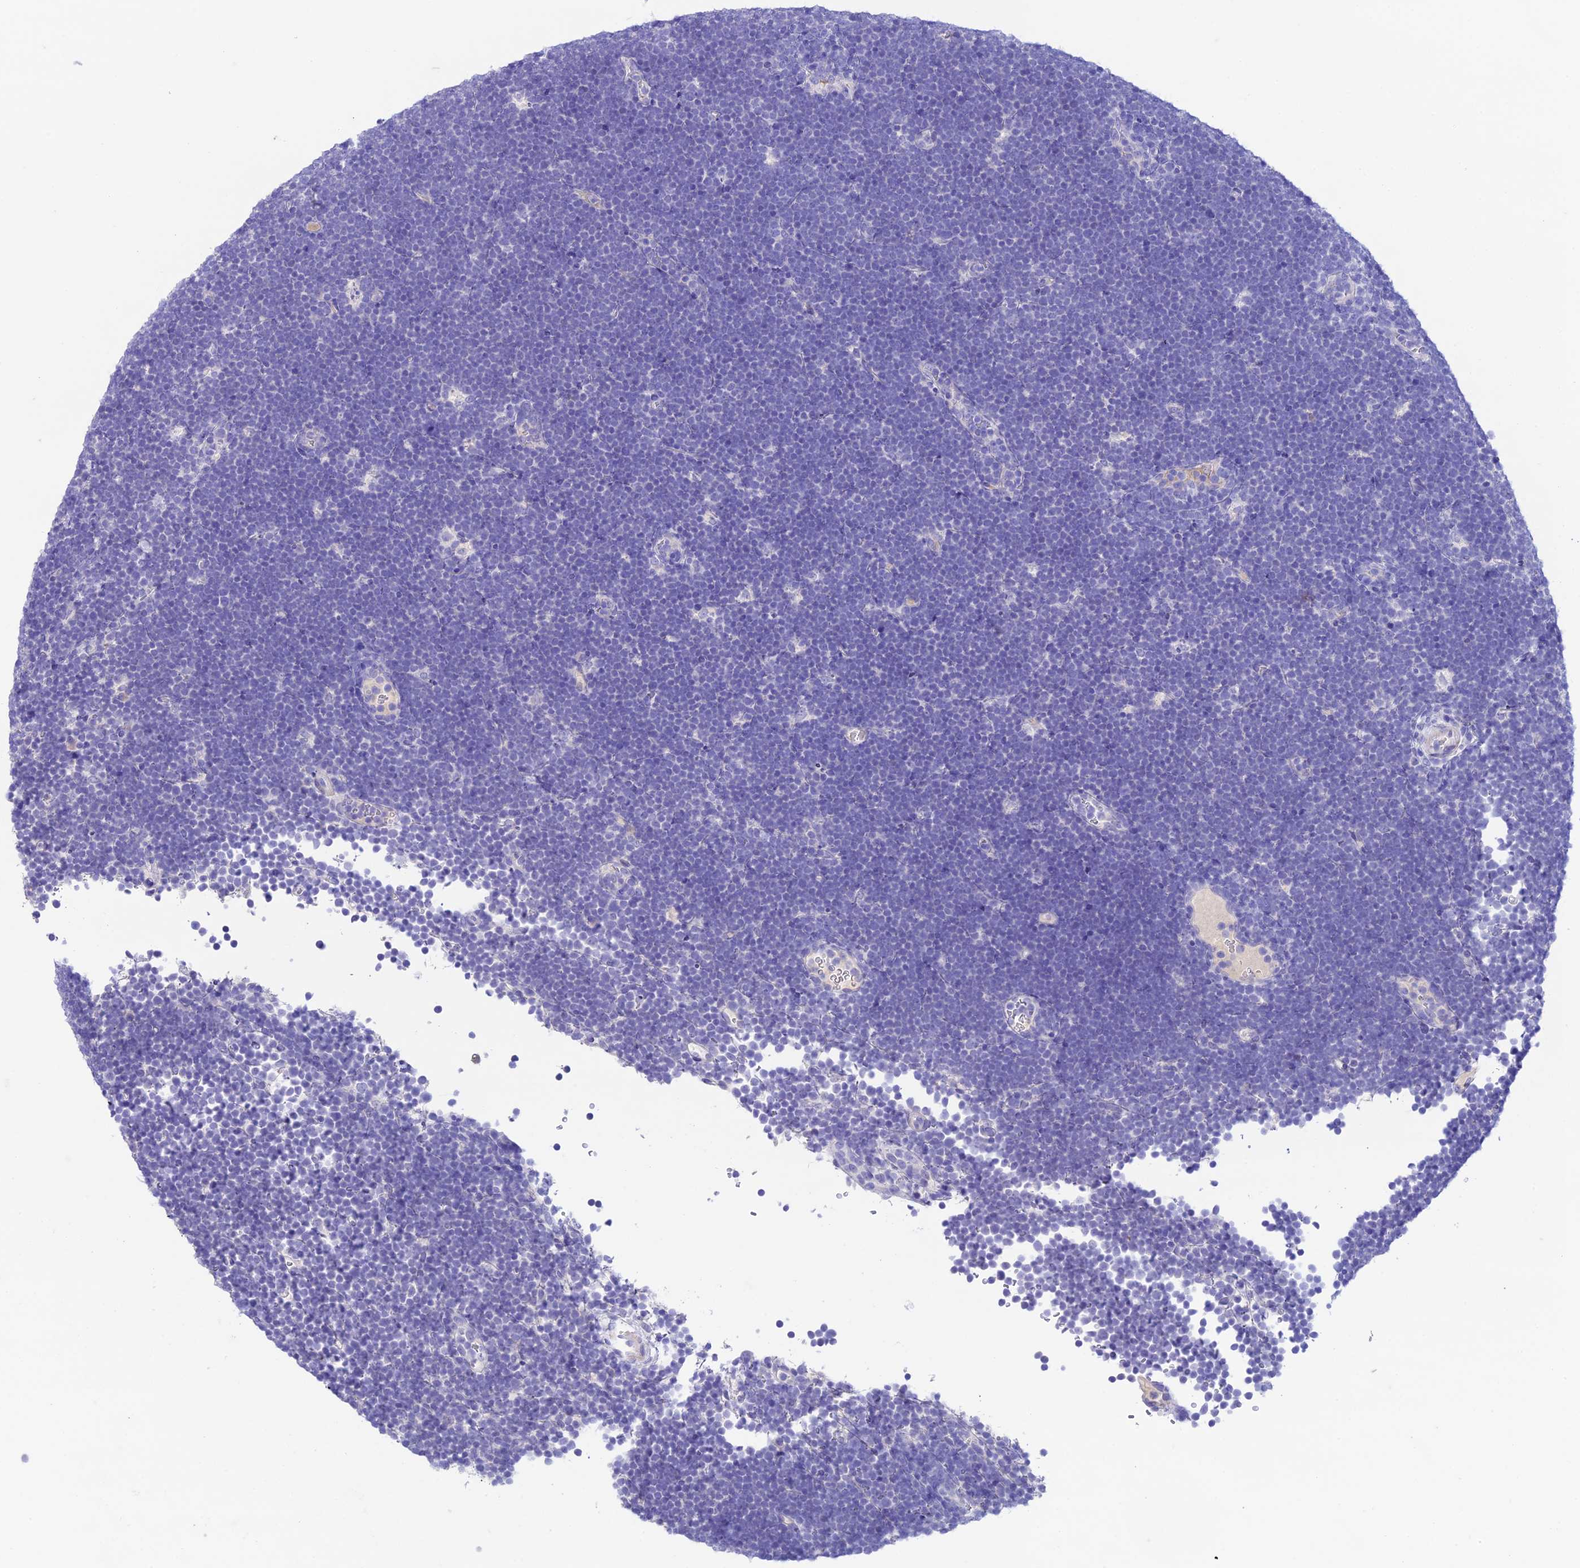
{"staining": {"intensity": "negative", "quantity": "none", "location": "none"}, "tissue": "lymphoma", "cell_type": "Tumor cells", "image_type": "cancer", "snomed": [{"axis": "morphology", "description": "Malignant lymphoma, non-Hodgkin's type, High grade"}, {"axis": "topography", "description": "Lymph node"}], "caption": "Histopathology image shows no significant protein expression in tumor cells of high-grade malignant lymphoma, non-Hodgkin's type. The staining was performed using DAB (3,3'-diaminobenzidine) to visualize the protein expression in brown, while the nuclei were stained in blue with hematoxylin (Magnification: 20x).", "gene": "NLRP6", "patient": {"sex": "male", "age": 13}}